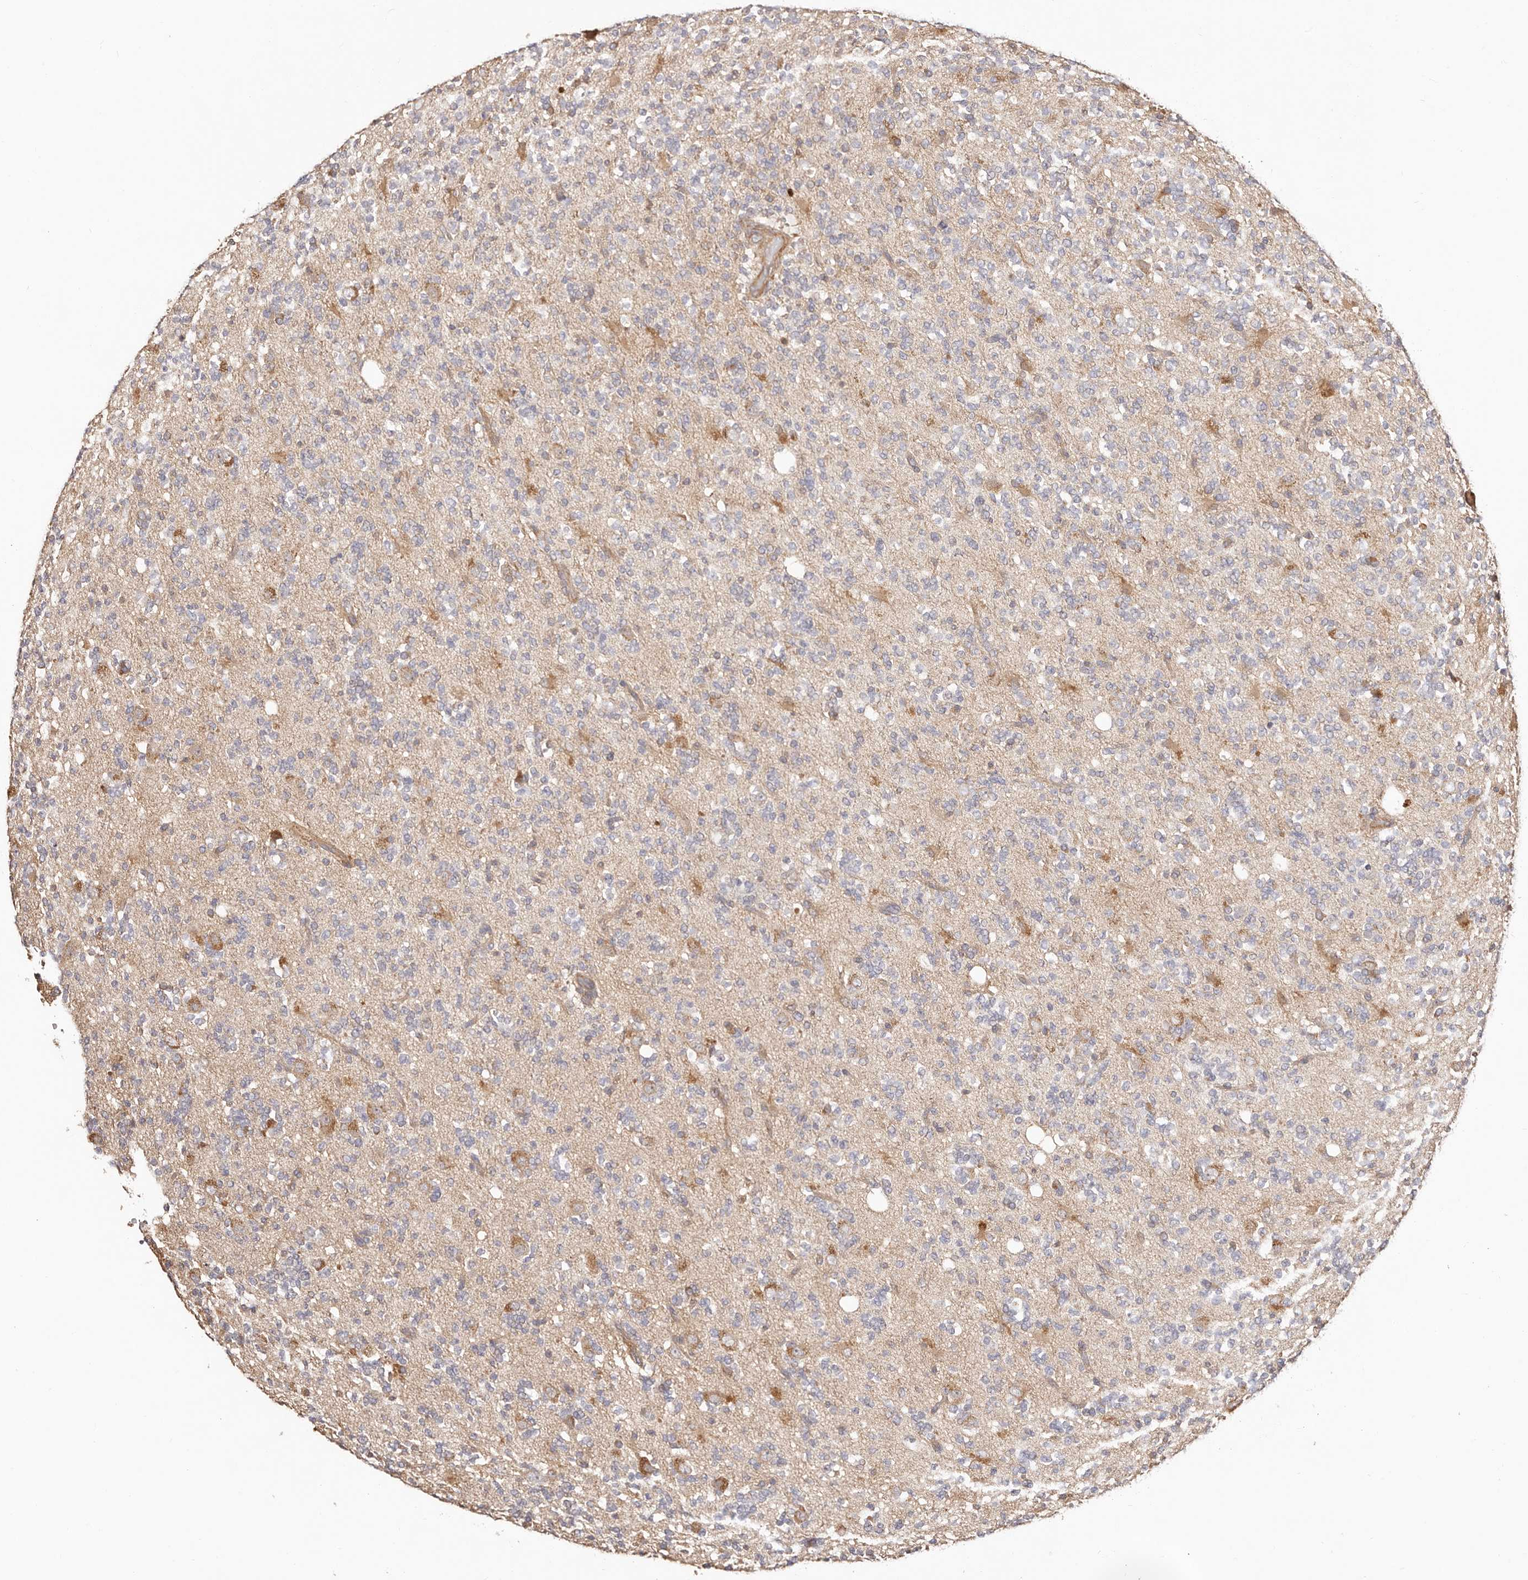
{"staining": {"intensity": "negative", "quantity": "none", "location": "none"}, "tissue": "glioma", "cell_type": "Tumor cells", "image_type": "cancer", "snomed": [{"axis": "morphology", "description": "Glioma, malignant, High grade"}, {"axis": "topography", "description": "Brain"}], "caption": "Immunohistochemical staining of human glioma demonstrates no significant positivity in tumor cells. (DAB (3,3'-diaminobenzidine) IHC with hematoxylin counter stain).", "gene": "MAPK1", "patient": {"sex": "female", "age": 62}}